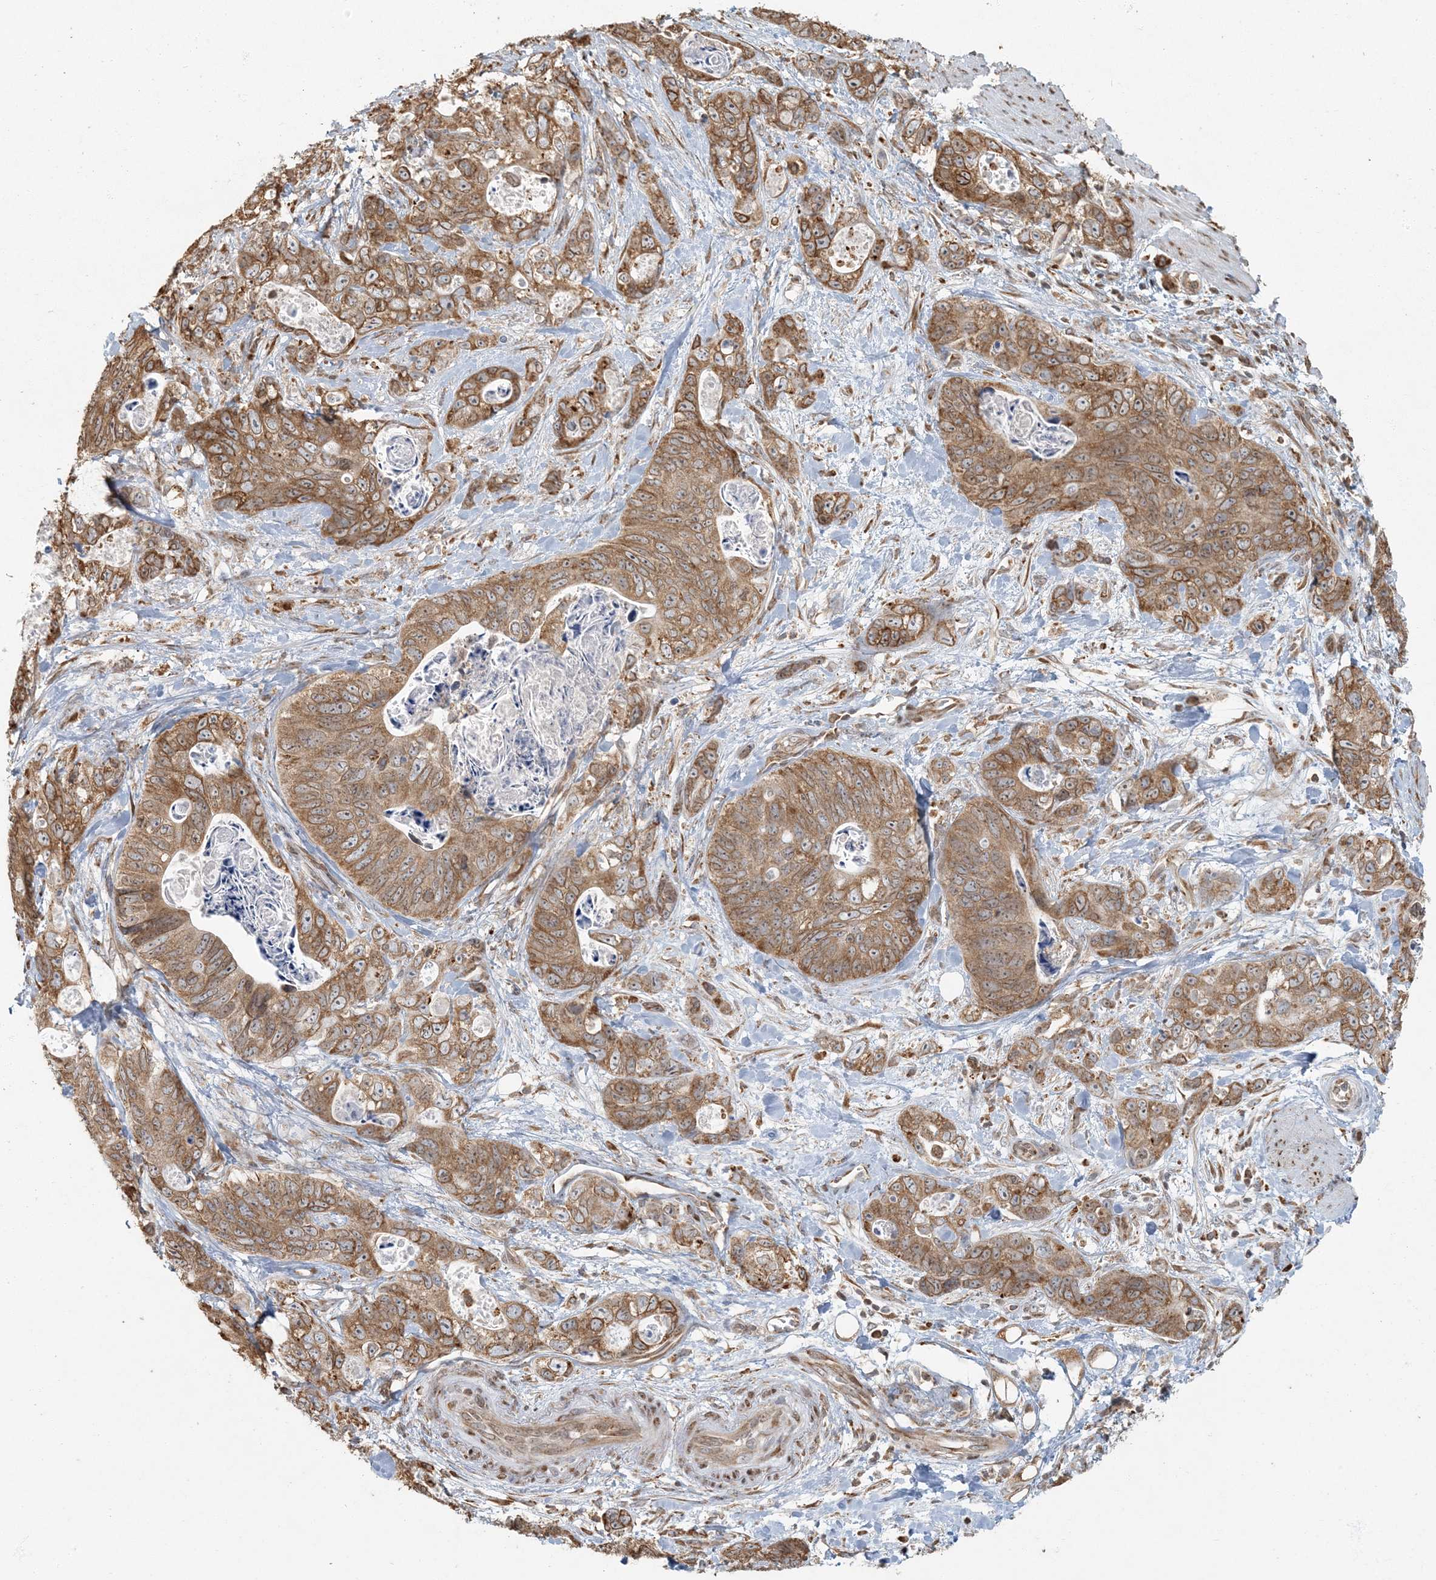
{"staining": {"intensity": "strong", "quantity": ">75%", "location": "cytoplasmic/membranous"}, "tissue": "stomach cancer", "cell_type": "Tumor cells", "image_type": "cancer", "snomed": [{"axis": "morphology", "description": "Normal tissue, NOS"}, {"axis": "morphology", "description": "Adenocarcinoma, NOS"}, {"axis": "topography", "description": "Stomach"}], "caption": "Tumor cells demonstrate strong cytoplasmic/membranous staining in about >75% of cells in stomach cancer.", "gene": "AK9", "patient": {"sex": "female", "age": 89}}